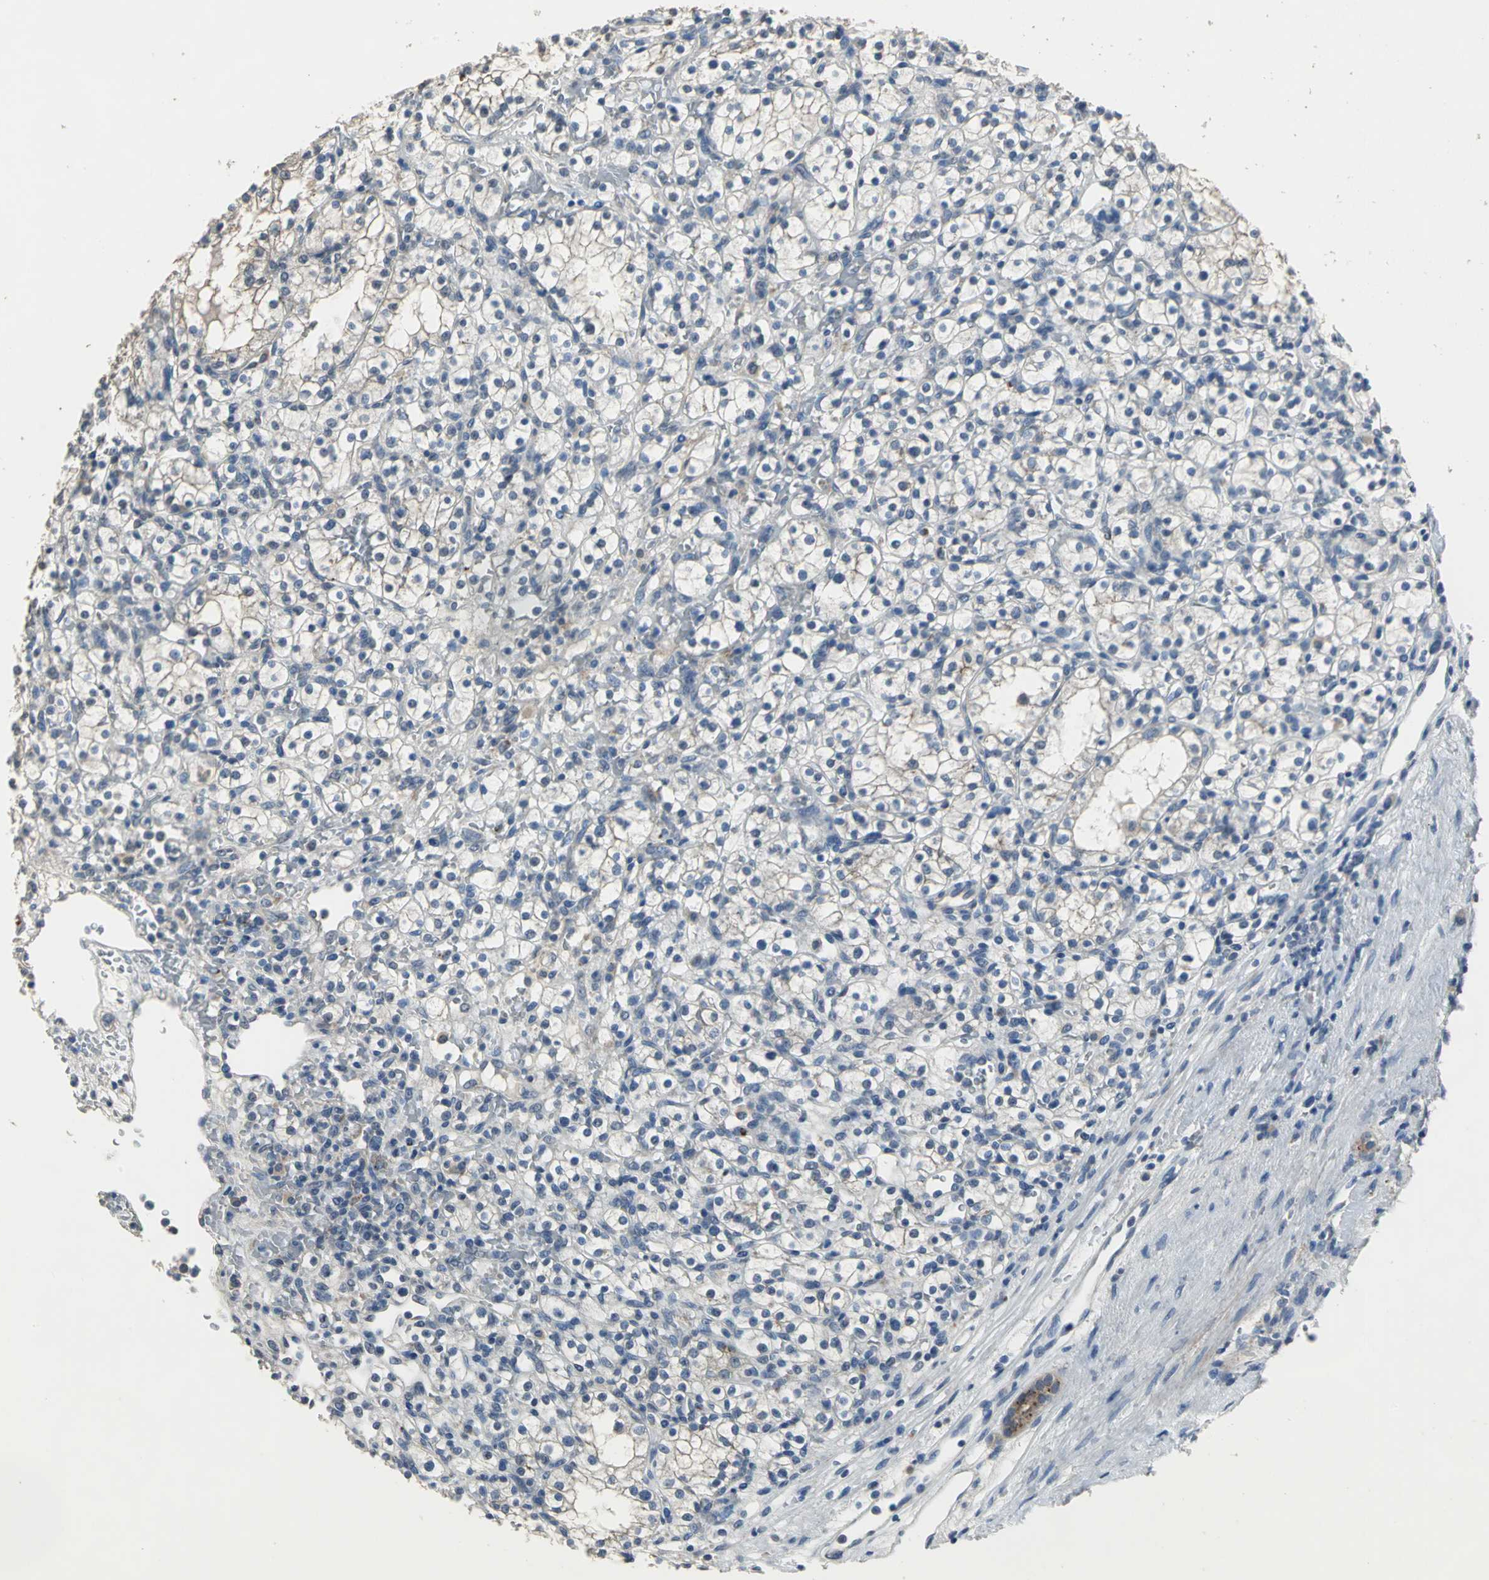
{"staining": {"intensity": "weak", "quantity": ">75%", "location": "cytoplasmic/membranous"}, "tissue": "renal cancer", "cell_type": "Tumor cells", "image_type": "cancer", "snomed": [{"axis": "morphology", "description": "Normal tissue, NOS"}, {"axis": "morphology", "description": "Adenocarcinoma, NOS"}, {"axis": "topography", "description": "Kidney"}], "caption": "Protein staining of renal cancer tissue demonstrates weak cytoplasmic/membranous staining in about >75% of tumor cells.", "gene": "OCLN", "patient": {"sex": "female", "age": 55}}